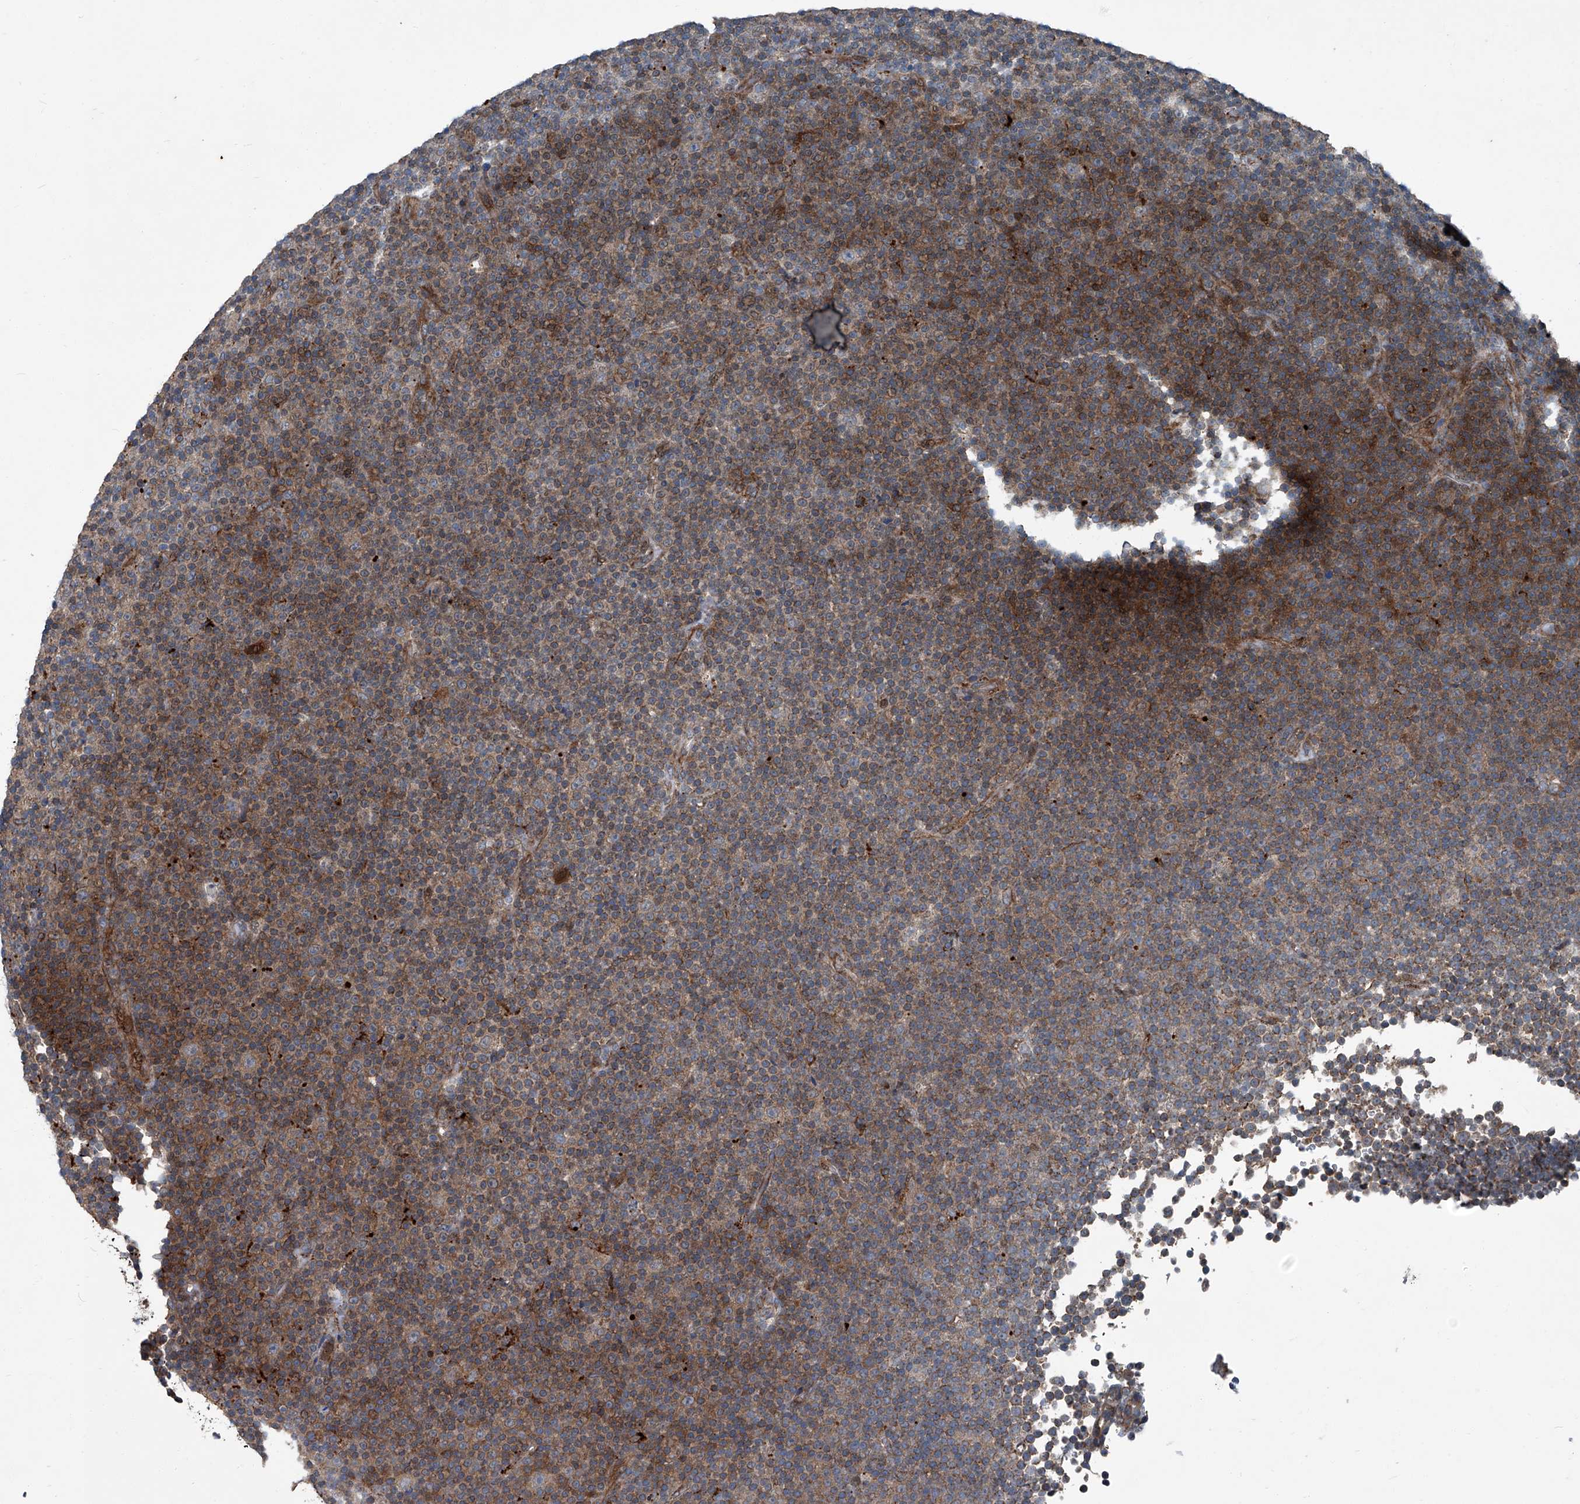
{"staining": {"intensity": "moderate", "quantity": ">75%", "location": "cytoplasmic/membranous"}, "tissue": "lymphoma", "cell_type": "Tumor cells", "image_type": "cancer", "snomed": [{"axis": "morphology", "description": "Malignant lymphoma, non-Hodgkin's type, Low grade"}, {"axis": "topography", "description": "Lymph node"}], "caption": "There is medium levels of moderate cytoplasmic/membranous expression in tumor cells of low-grade malignant lymphoma, non-Hodgkin's type, as demonstrated by immunohistochemical staining (brown color).", "gene": "SENP2", "patient": {"sex": "female", "age": 67}}